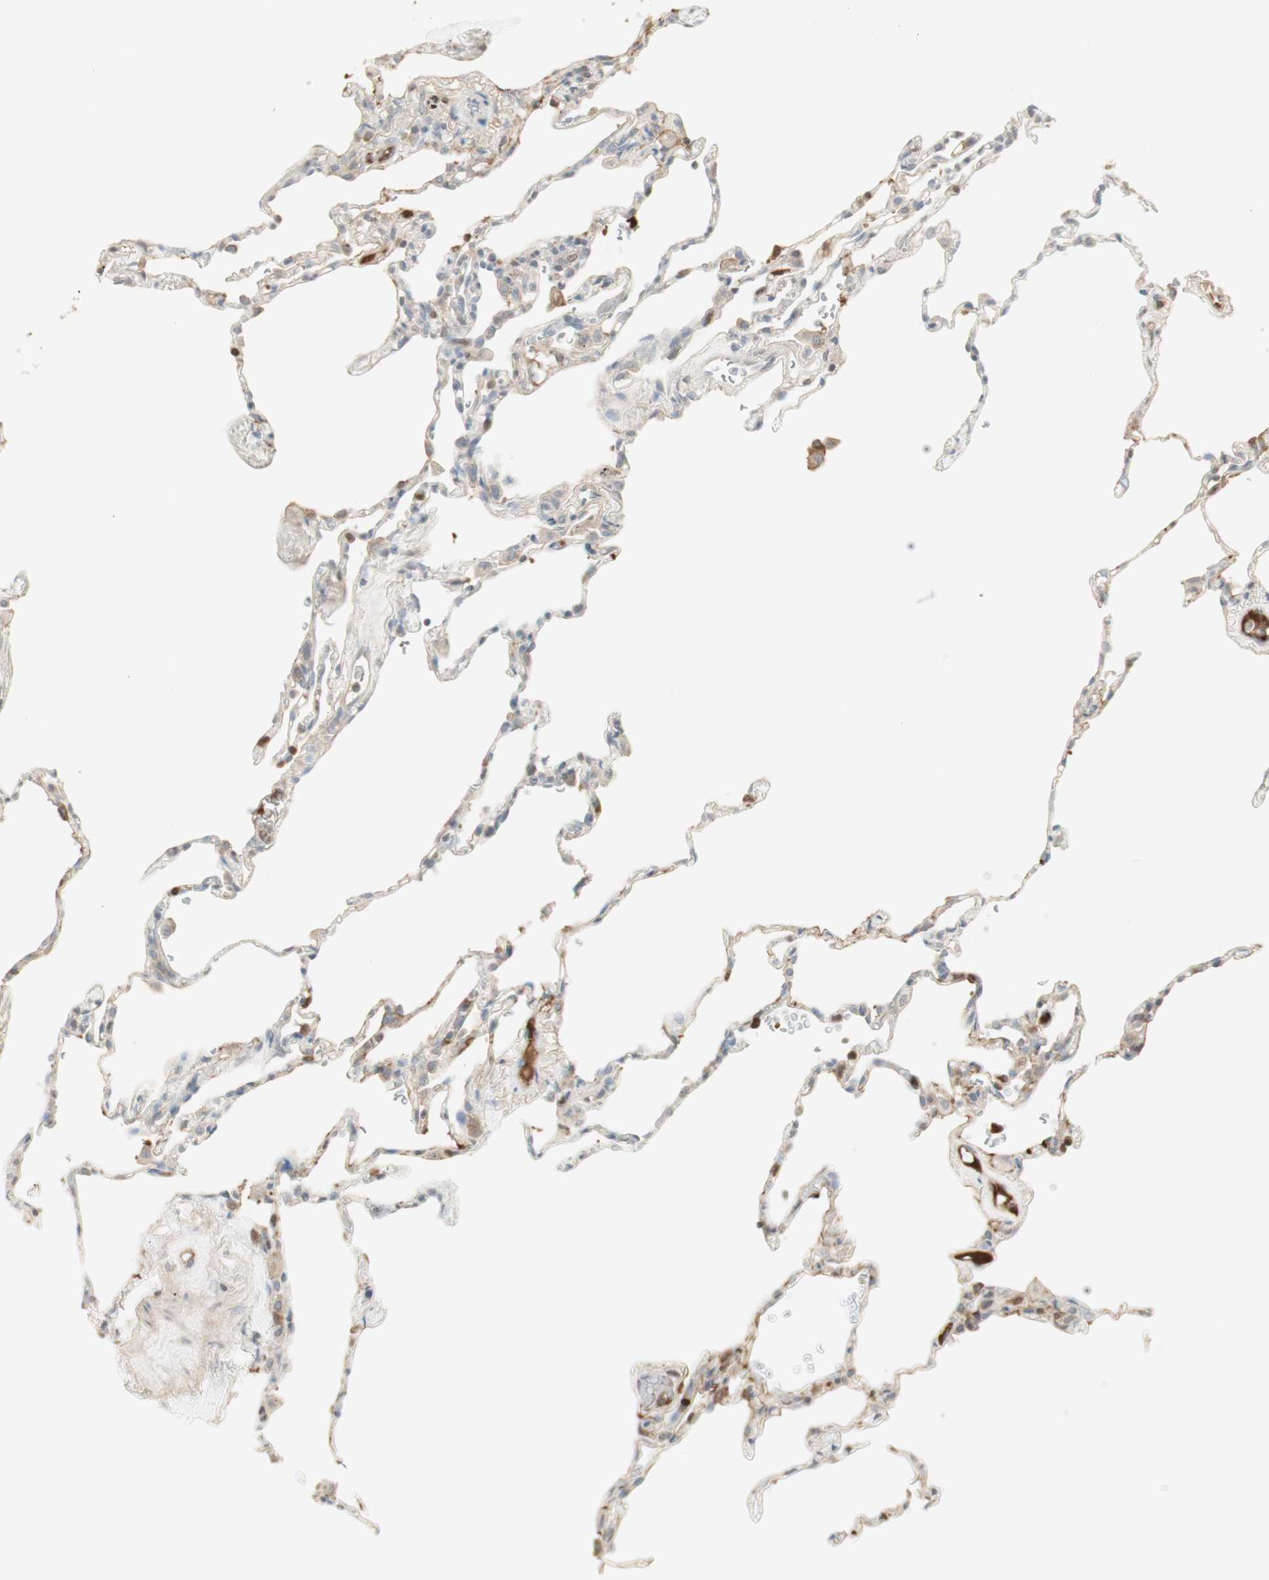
{"staining": {"intensity": "weak", "quantity": "25%-75%", "location": "cytoplasmic/membranous"}, "tissue": "lung", "cell_type": "Alveolar cells", "image_type": "normal", "snomed": [{"axis": "morphology", "description": "Normal tissue, NOS"}, {"axis": "topography", "description": "Lung"}], "caption": "Immunohistochemical staining of unremarkable lung demonstrates weak cytoplasmic/membranous protein positivity in approximately 25%-75% of alveolar cells. (DAB (3,3'-diaminobenzidine) IHC with brightfield microscopy, high magnification).", "gene": "NID1", "patient": {"sex": "male", "age": 59}}